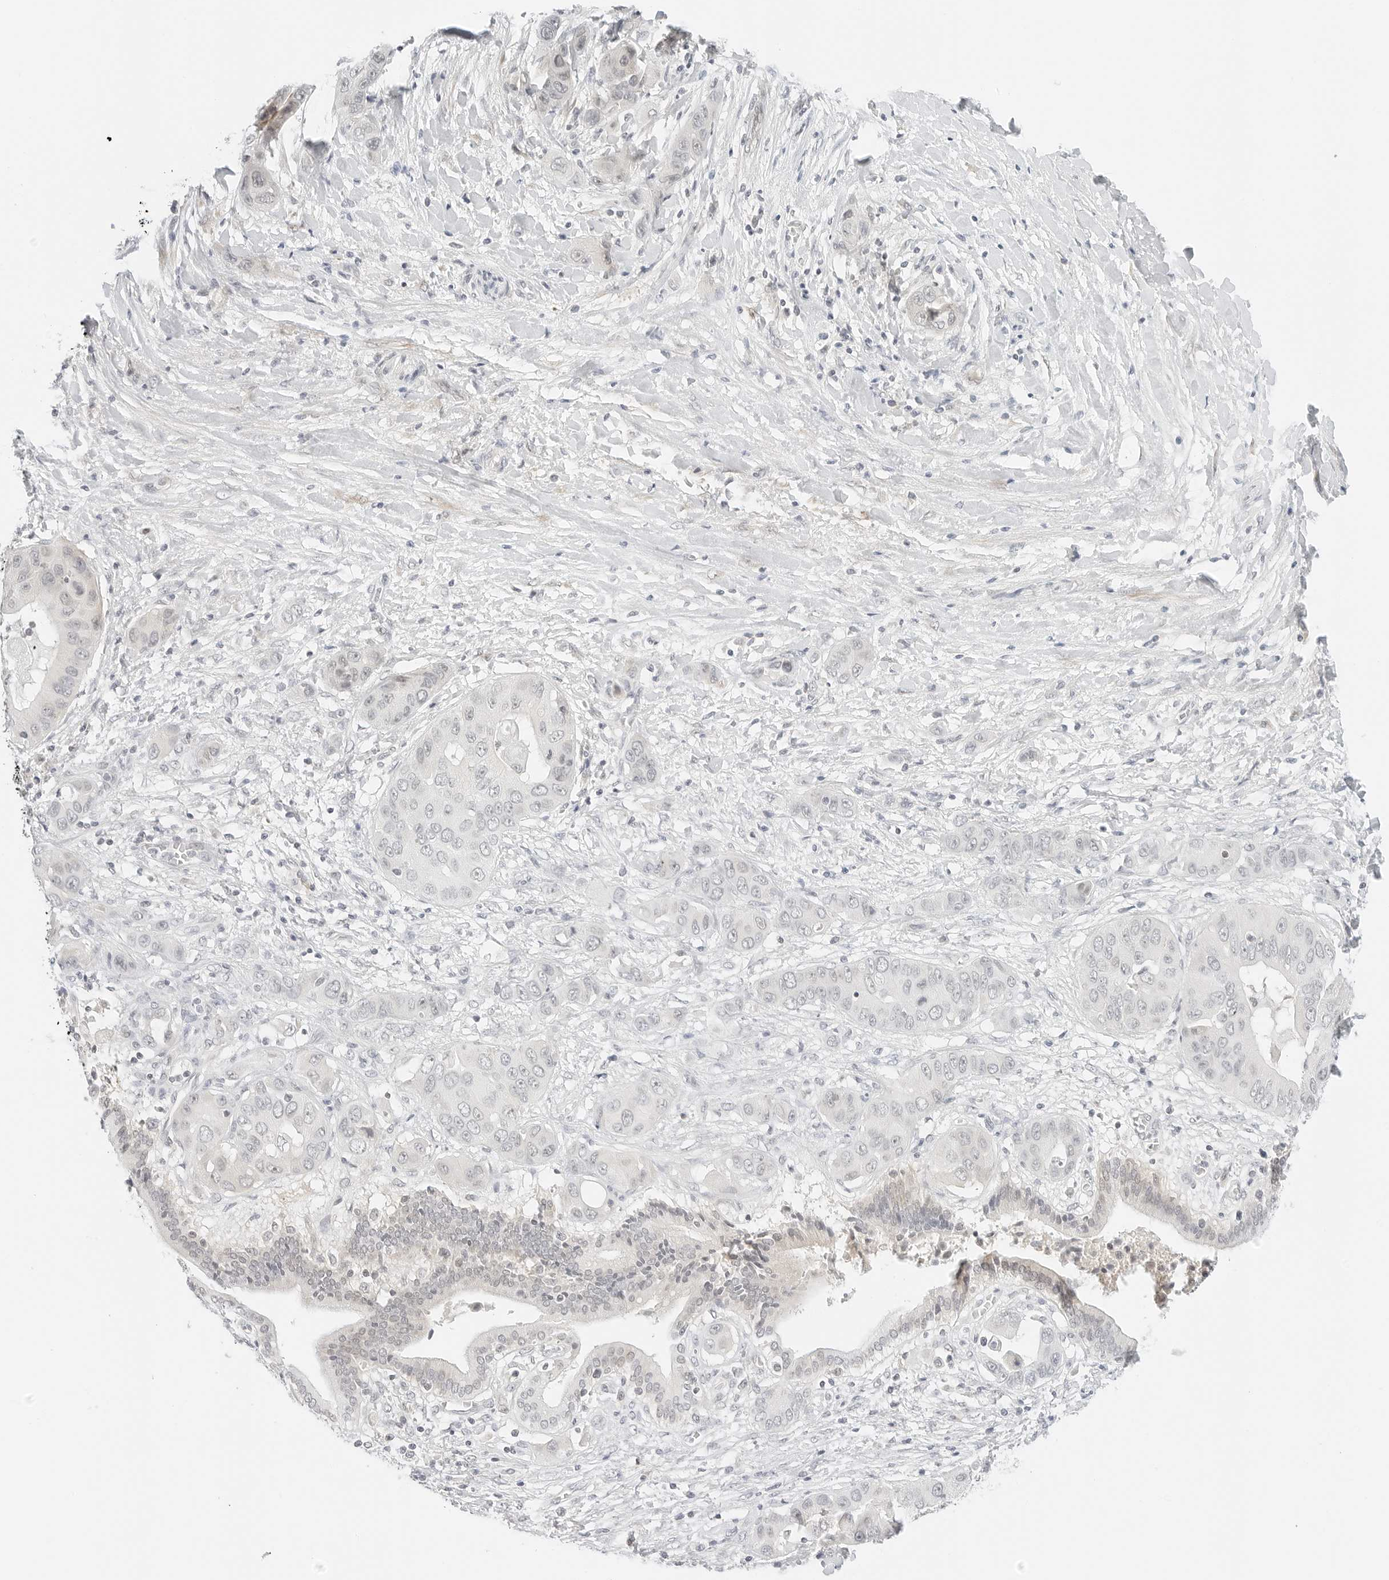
{"staining": {"intensity": "negative", "quantity": "none", "location": "none"}, "tissue": "liver cancer", "cell_type": "Tumor cells", "image_type": "cancer", "snomed": [{"axis": "morphology", "description": "Cholangiocarcinoma"}, {"axis": "topography", "description": "Liver"}], "caption": "An immunohistochemistry image of cholangiocarcinoma (liver) is shown. There is no staining in tumor cells of cholangiocarcinoma (liver).", "gene": "NEO1", "patient": {"sex": "female", "age": 52}}